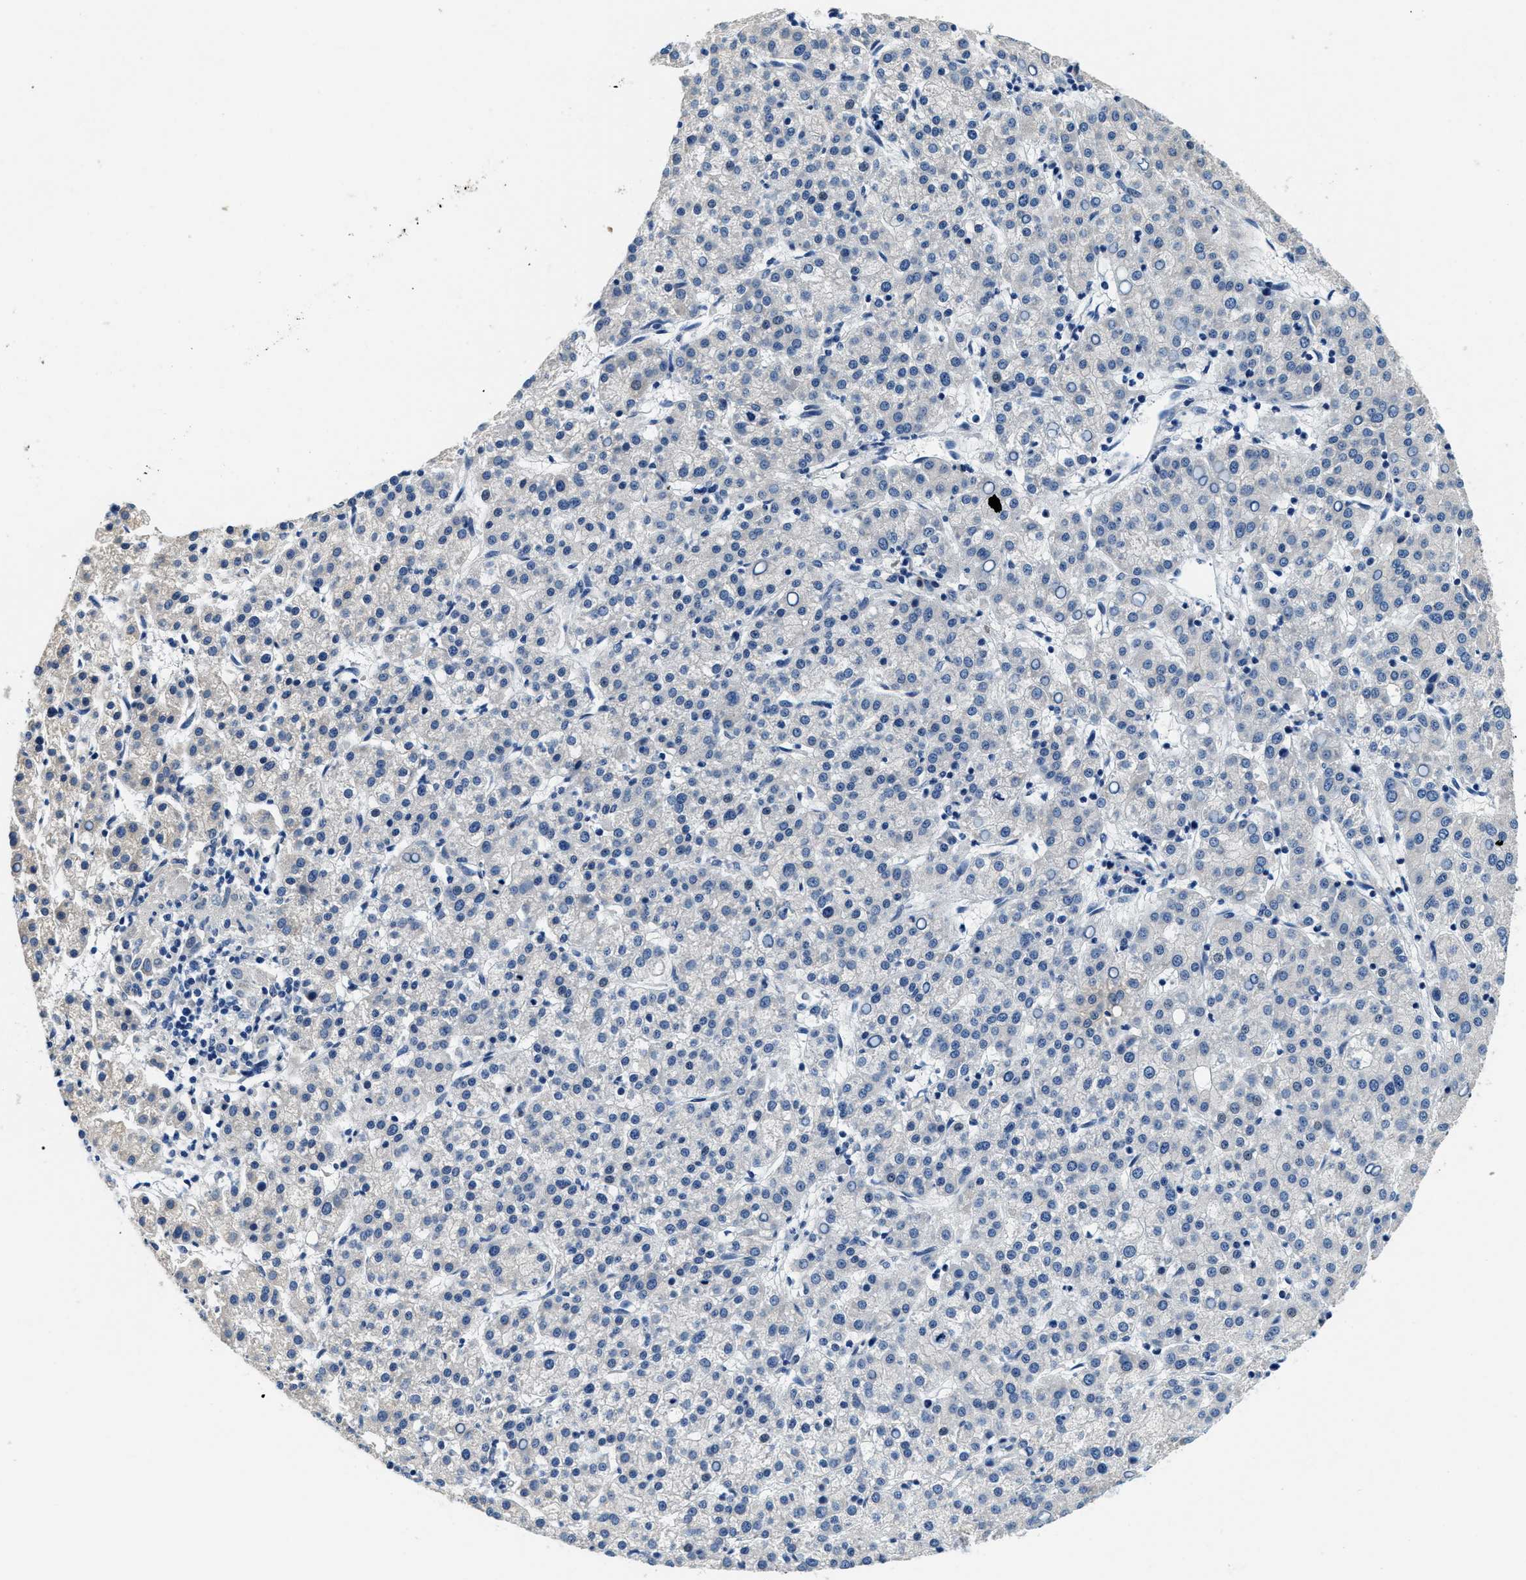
{"staining": {"intensity": "negative", "quantity": "none", "location": "none"}, "tissue": "liver cancer", "cell_type": "Tumor cells", "image_type": "cancer", "snomed": [{"axis": "morphology", "description": "Carcinoma, Hepatocellular, NOS"}, {"axis": "topography", "description": "Liver"}], "caption": "Tumor cells show no significant protein expression in liver hepatocellular carcinoma.", "gene": "ALDH3A2", "patient": {"sex": "female", "age": 58}}